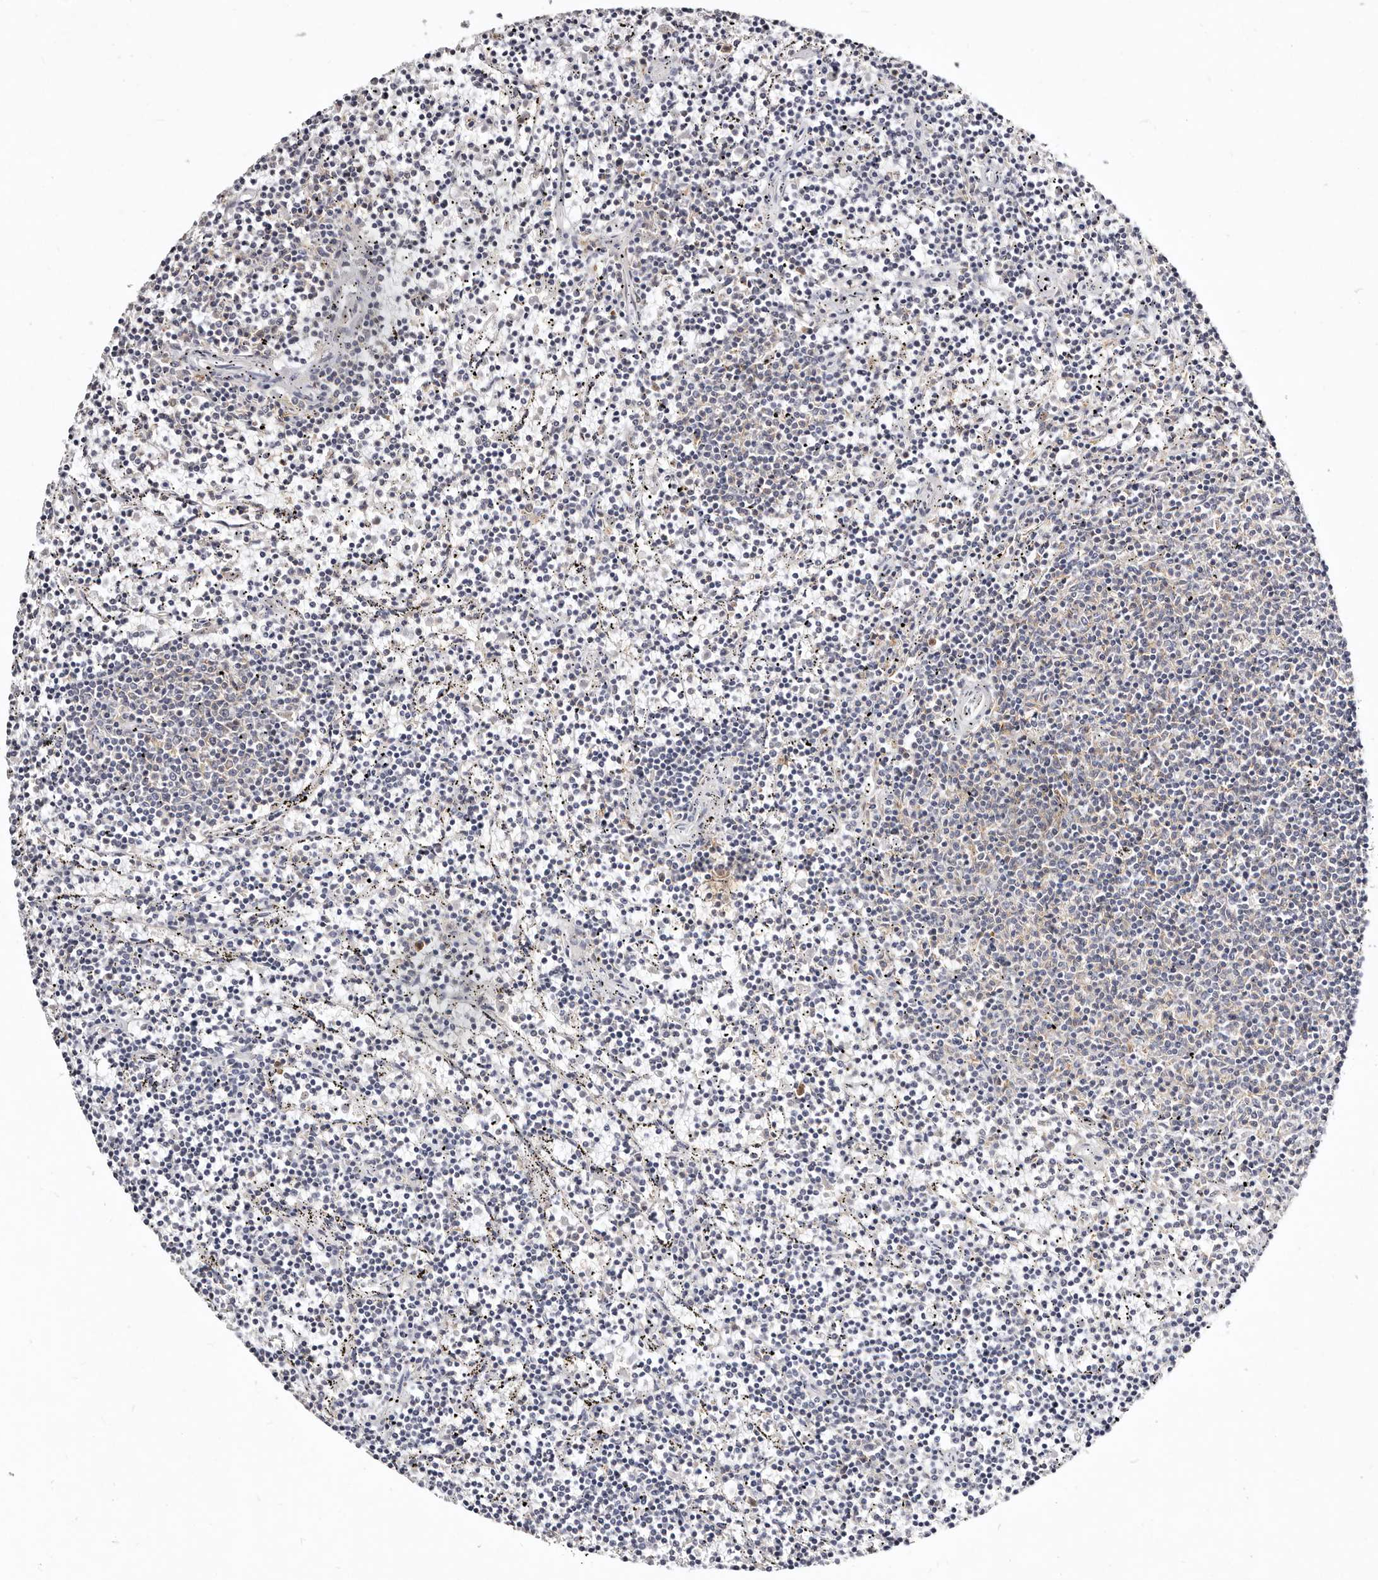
{"staining": {"intensity": "negative", "quantity": "none", "location": "none"}, "tissue": "lymphoma", "cell_type": "Tumor cells", "image_type": "cancer", "snomed": [{"axis": "morphology", "description": "Malignant lymphoma, non-Hodgkin's type, Low grade"}, {"axis": "topography", "description": "Spleen"}], "caption": "Tumor cells show no significant positivity in lymphoma. (DAB (3,3'-diaminobenzidine) immunohistochemistry (IHC), high magnification).", "gene": "MRPS33", "patient": {"sex": "female", "age": 50}}